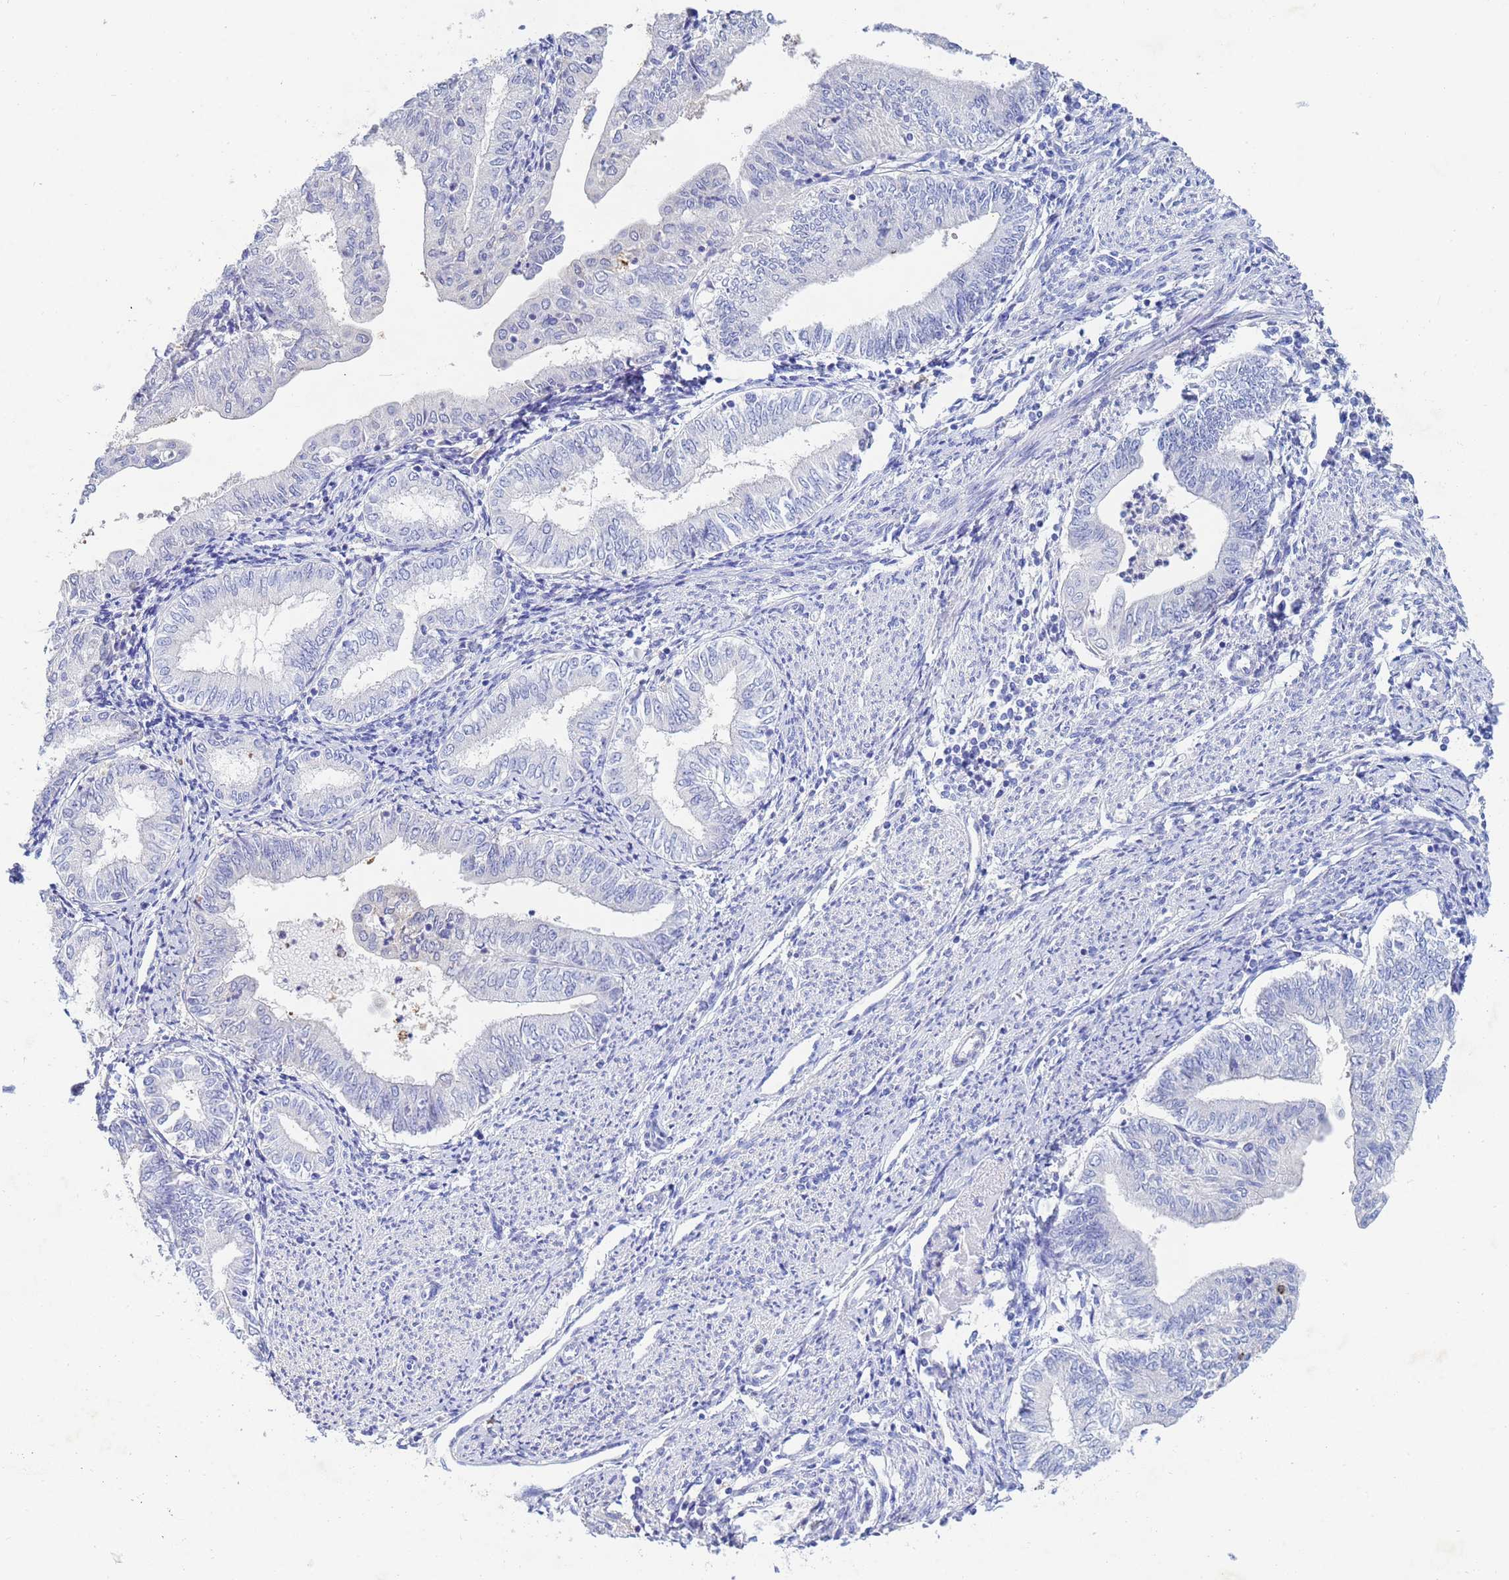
{"staining": {"intensity": "negative", "quantity": "none", "location": "none"}, "tissue": "endometrial cancer", "cell_type": "Tumor cells", "image_type": "cancer", "snomed": [{"axis": "morphology", "description": "Adenocarcinoma, NOS"}, {"axis": "topography", "description": "Endometrium"}], "caption": "Image shows no significant protein staining in tumor cells of endometrial cancer (adenocarcinoma). (Immunohistochemistry (ihc), brightfield microscopy, high magnification).", "gene": "CSTB", "patient": {"sex": "female", "age": 66}}